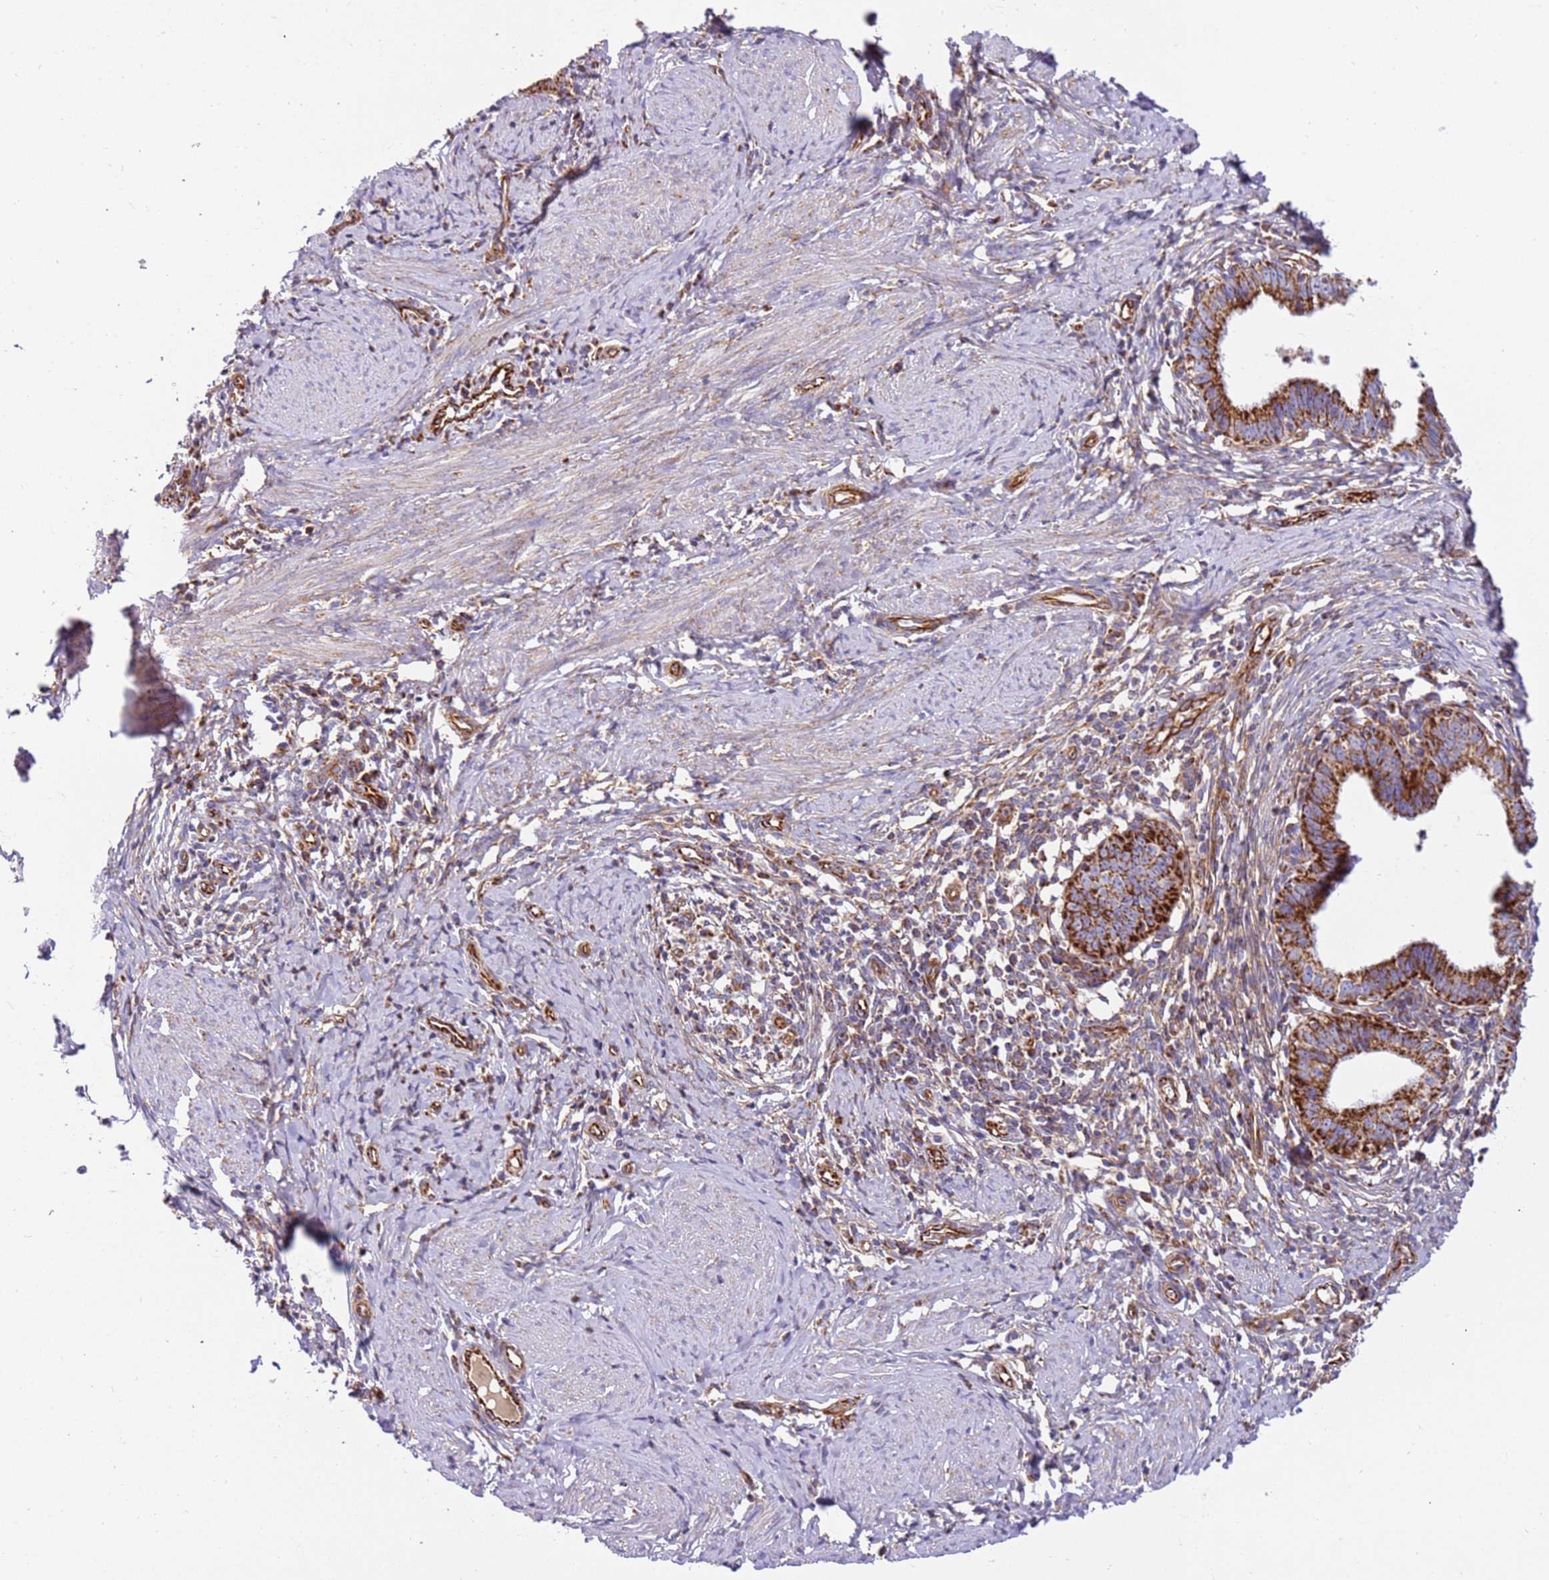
{"staining": {"intensity": "strong", "quantity": ">75%", "location": "cytoplasmic/membranous"}, "tissue": "cervical cancer", "cell_type": "Tumor cells", "image_type": "cancer", "snomed": [{"axis": "morphology", "description": "Adenocarcinoma, NOS"}, {"axis": "topography", "description": "Cervix"}], "caption": "Cervical cancer stained for a protein (brown) shows strong cytoplasmic/membranous positive staining in approximately >75% of tumor cells.", "gene": "MRPL20", "patient": {"sex": "female", "age": 36}}